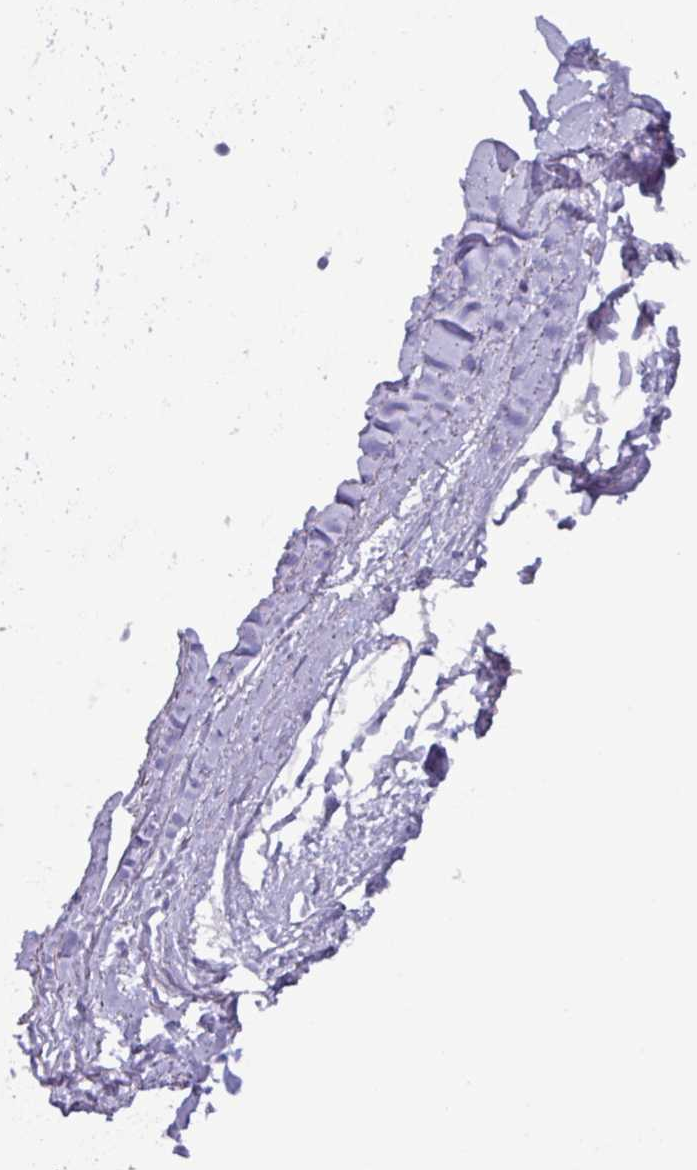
{"staining": {"intensity": "negative", "quantity": "none", "location": "none"}, "tissue": "adipose tissue", "cell_type": "Adipocytes", "image_type": "normal", "snomed": [{"axis": "morphology", "description": "Normal tissue, NOS"}, {"axis": "topography", "description": "Cartilage tissue"}, {"axis": "topography", "description": "Bronchus"}], "caption": "Adipocytes show no significant expression in unremarkable adipose tissue.", "gene": "OR2T10", "patient": {"sex": "female", "age": 72}}